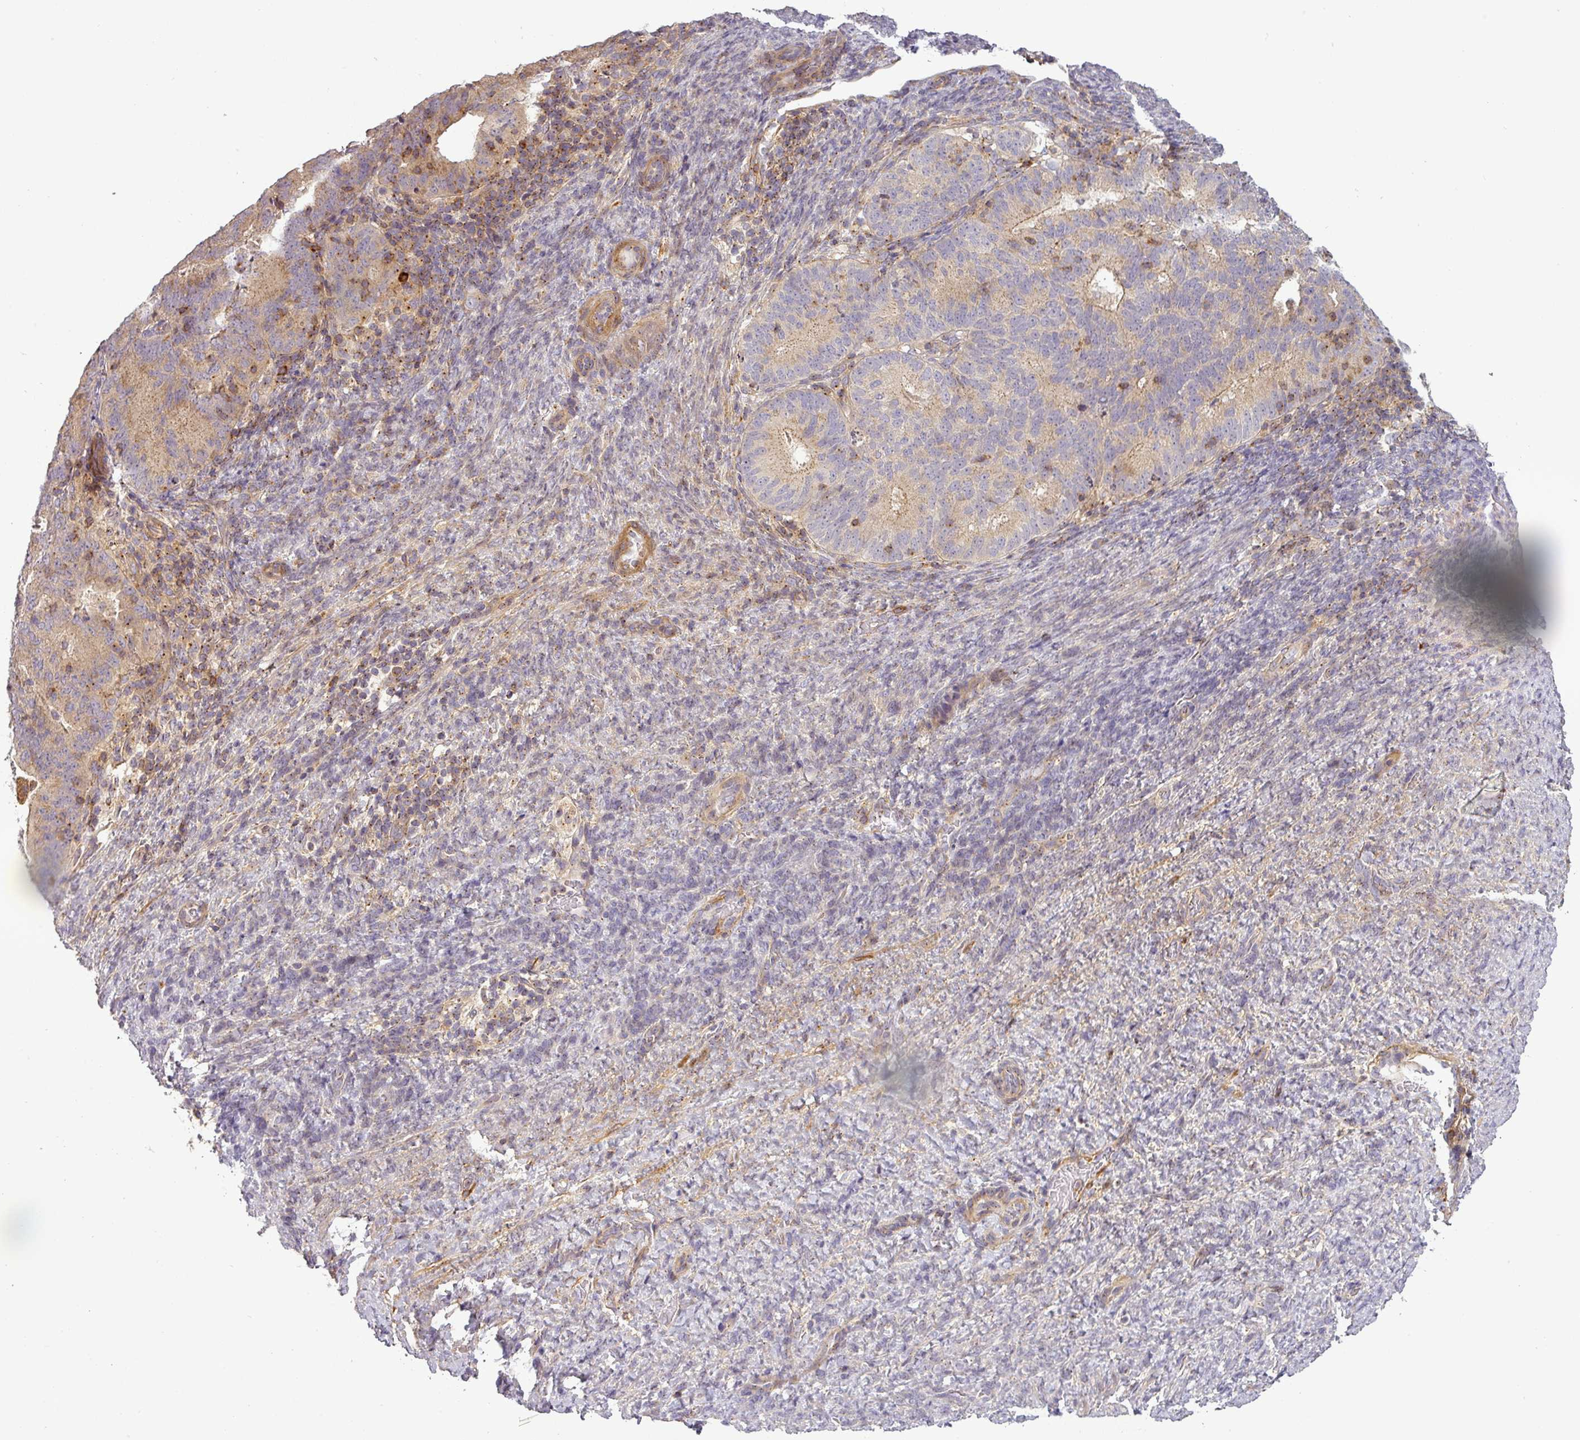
{"staining": {"intensity": "moderate", "quantity": "<25%", "location": "cytoplasmic/membranous"}, "tissue": "endometrial cancer", "cell_type": "Tumor cells", "image_type": "cancer", "snomed": [{"axis": "morphology", "description": "Adenocarcinoma, NOS"}, {"axis": "topography", "description": "Endometrium"}], "caption": "A brown stain highlights moderate cytoplasmic/membranous expression of a protein in endometrial cancer tumor cells.", "gene": "NIN", "patient": {"sex": "female", "age": 70}}